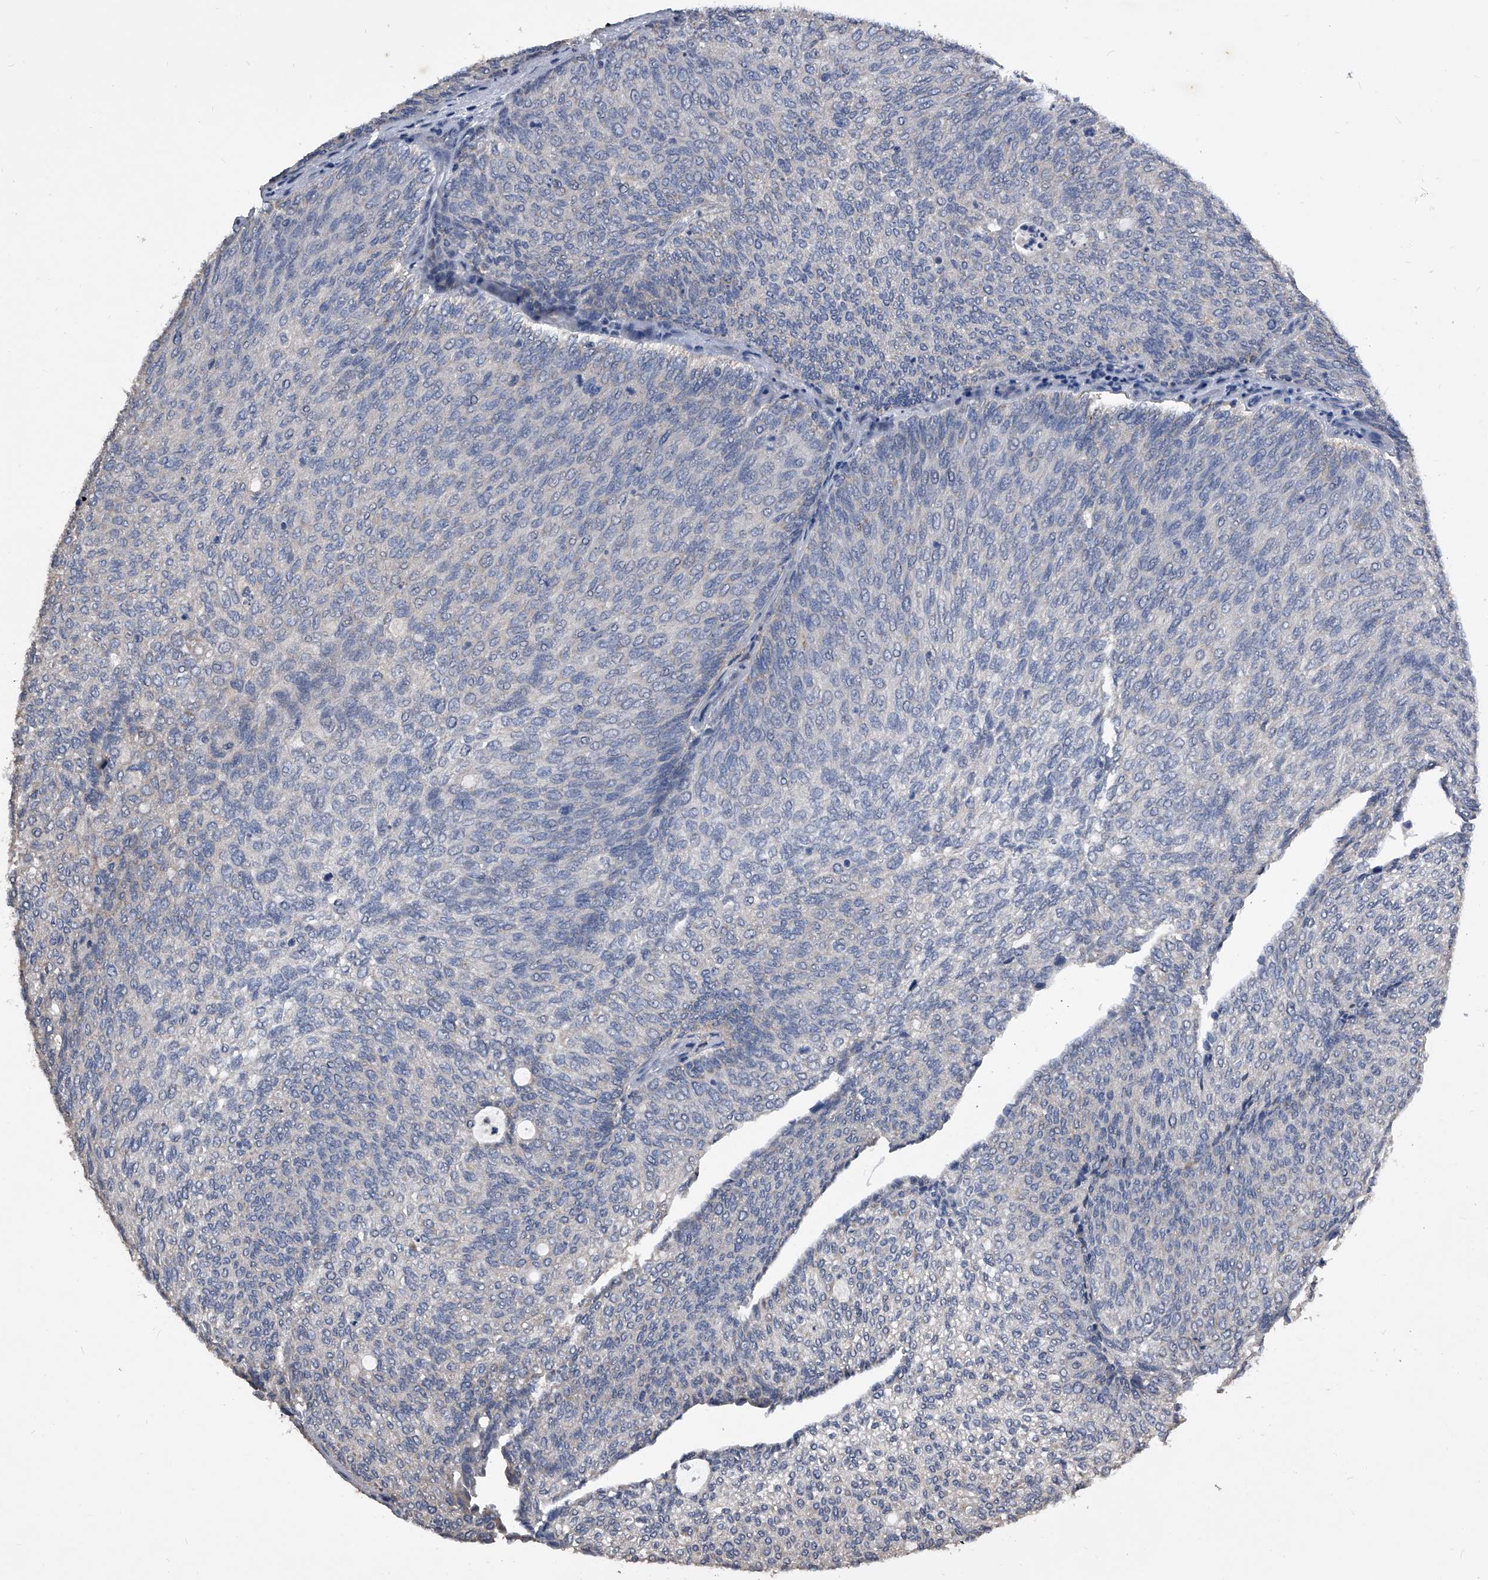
{"staining": {"intensity": "negative", "quantity": "none", "location": "none"}, "tissue": "urothelial cancer", "cell_type": "Tumor cells", "image_type": "cancer", "snomed": [{"axis": "morphology", "description": "Urothelial carcinoma, Low grade"}, {"axis": "topography", "description": "Urinary bladder"}], "caption": "The photomicrograph shows no significant positivity in tumor cells of urothelial cancer. (DAB (3,3'-diaminobenzidine) immunohistochemistry, high magnification).", "gene": "PHACTR1", "patient": {"sex": "female", "age": 79}}